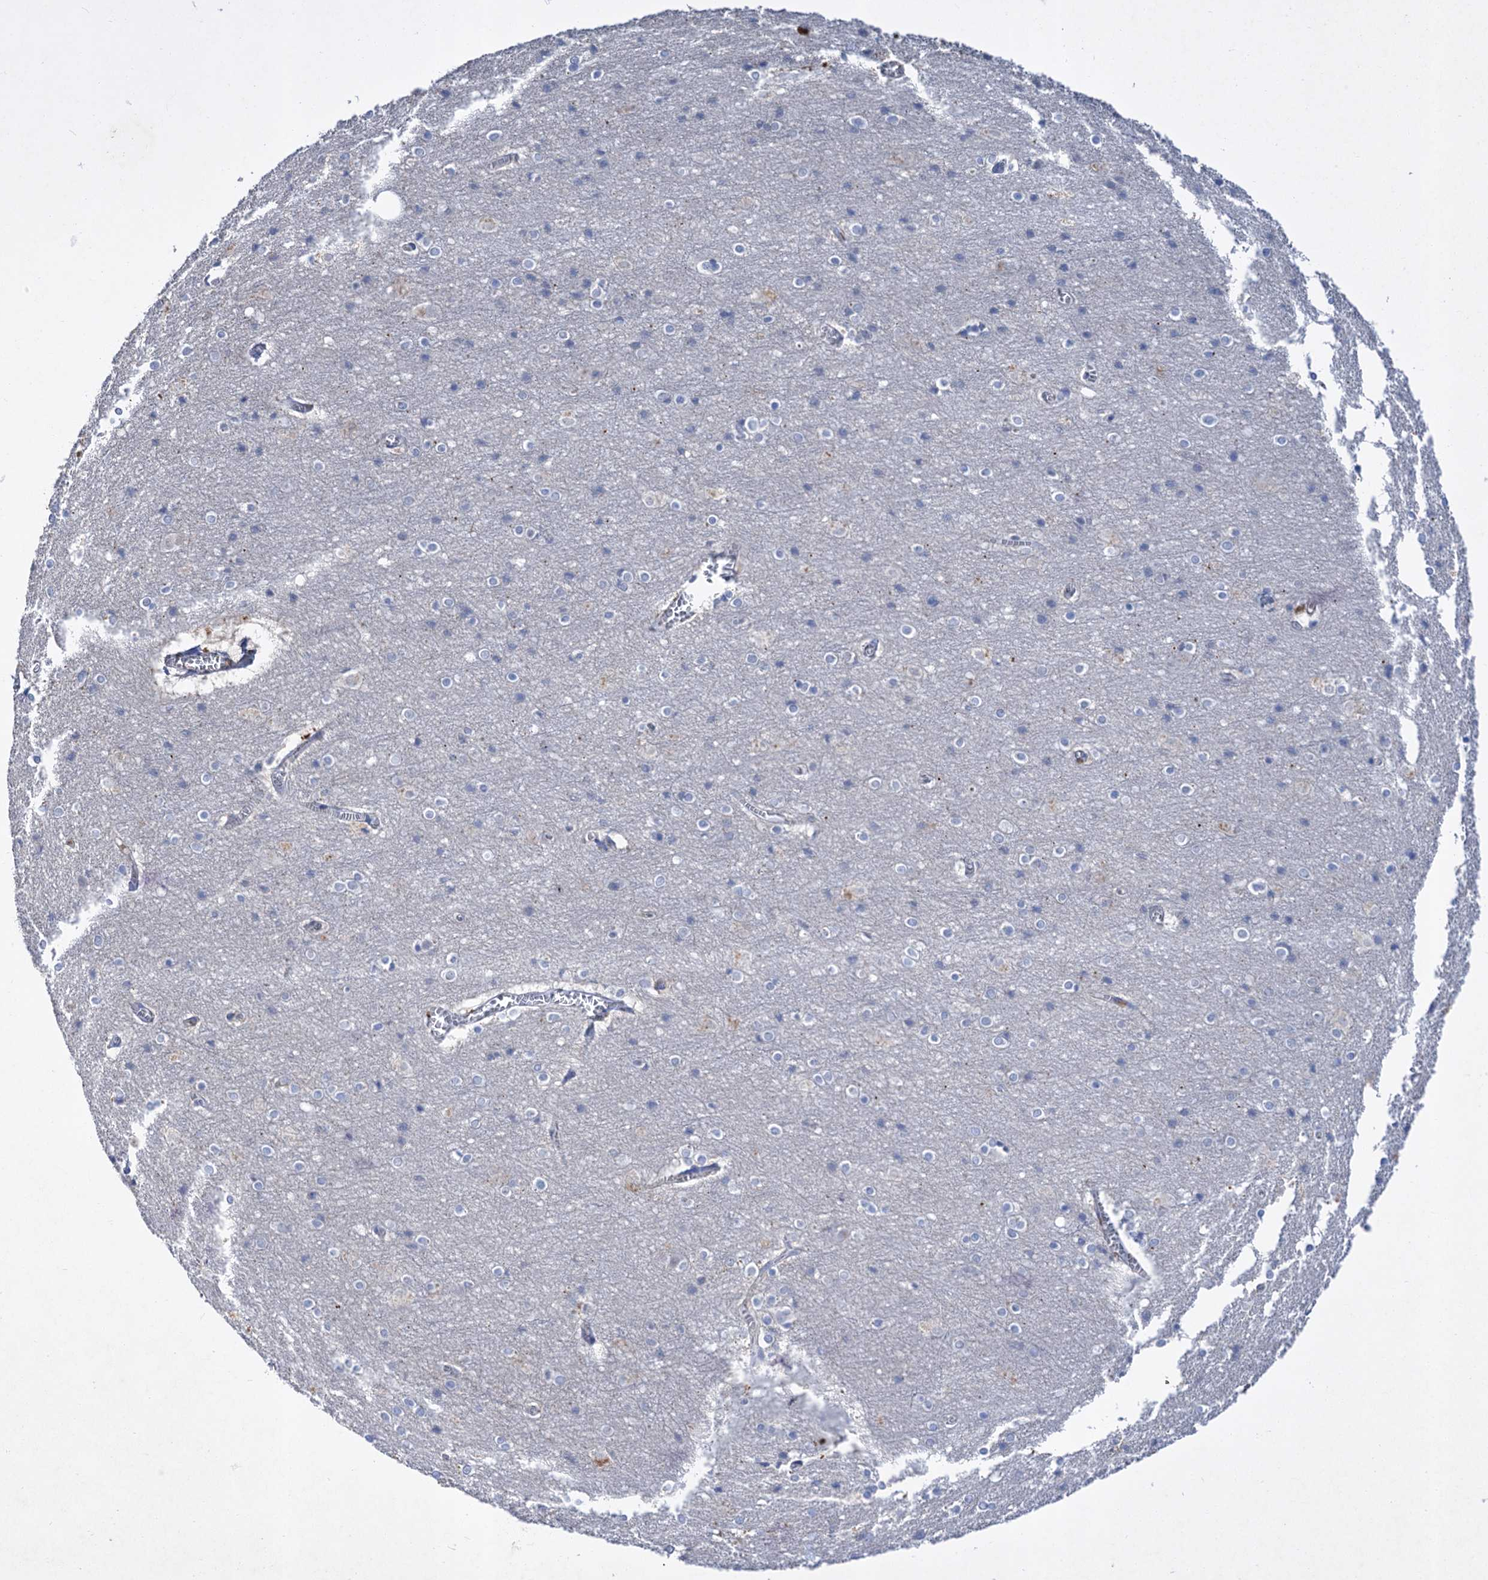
{"staining": {"intensity": "negative", "quantity": "none", "location": "none"}, "tissue": "cerebral cortex", "cell_type": "Endothelial cells", "image_type": "normal", "snomed": [{"axis": "morphology", "description": "Normal tissue, NOS"}, {"axis": "topography", "description": "Cerebral cortex"}], "caption": "Endothelial cells are negative for protein expression in normal human cerebral cortex.", "gene": "ATP4A", "patient": {"sex": "male", "age": 54}}